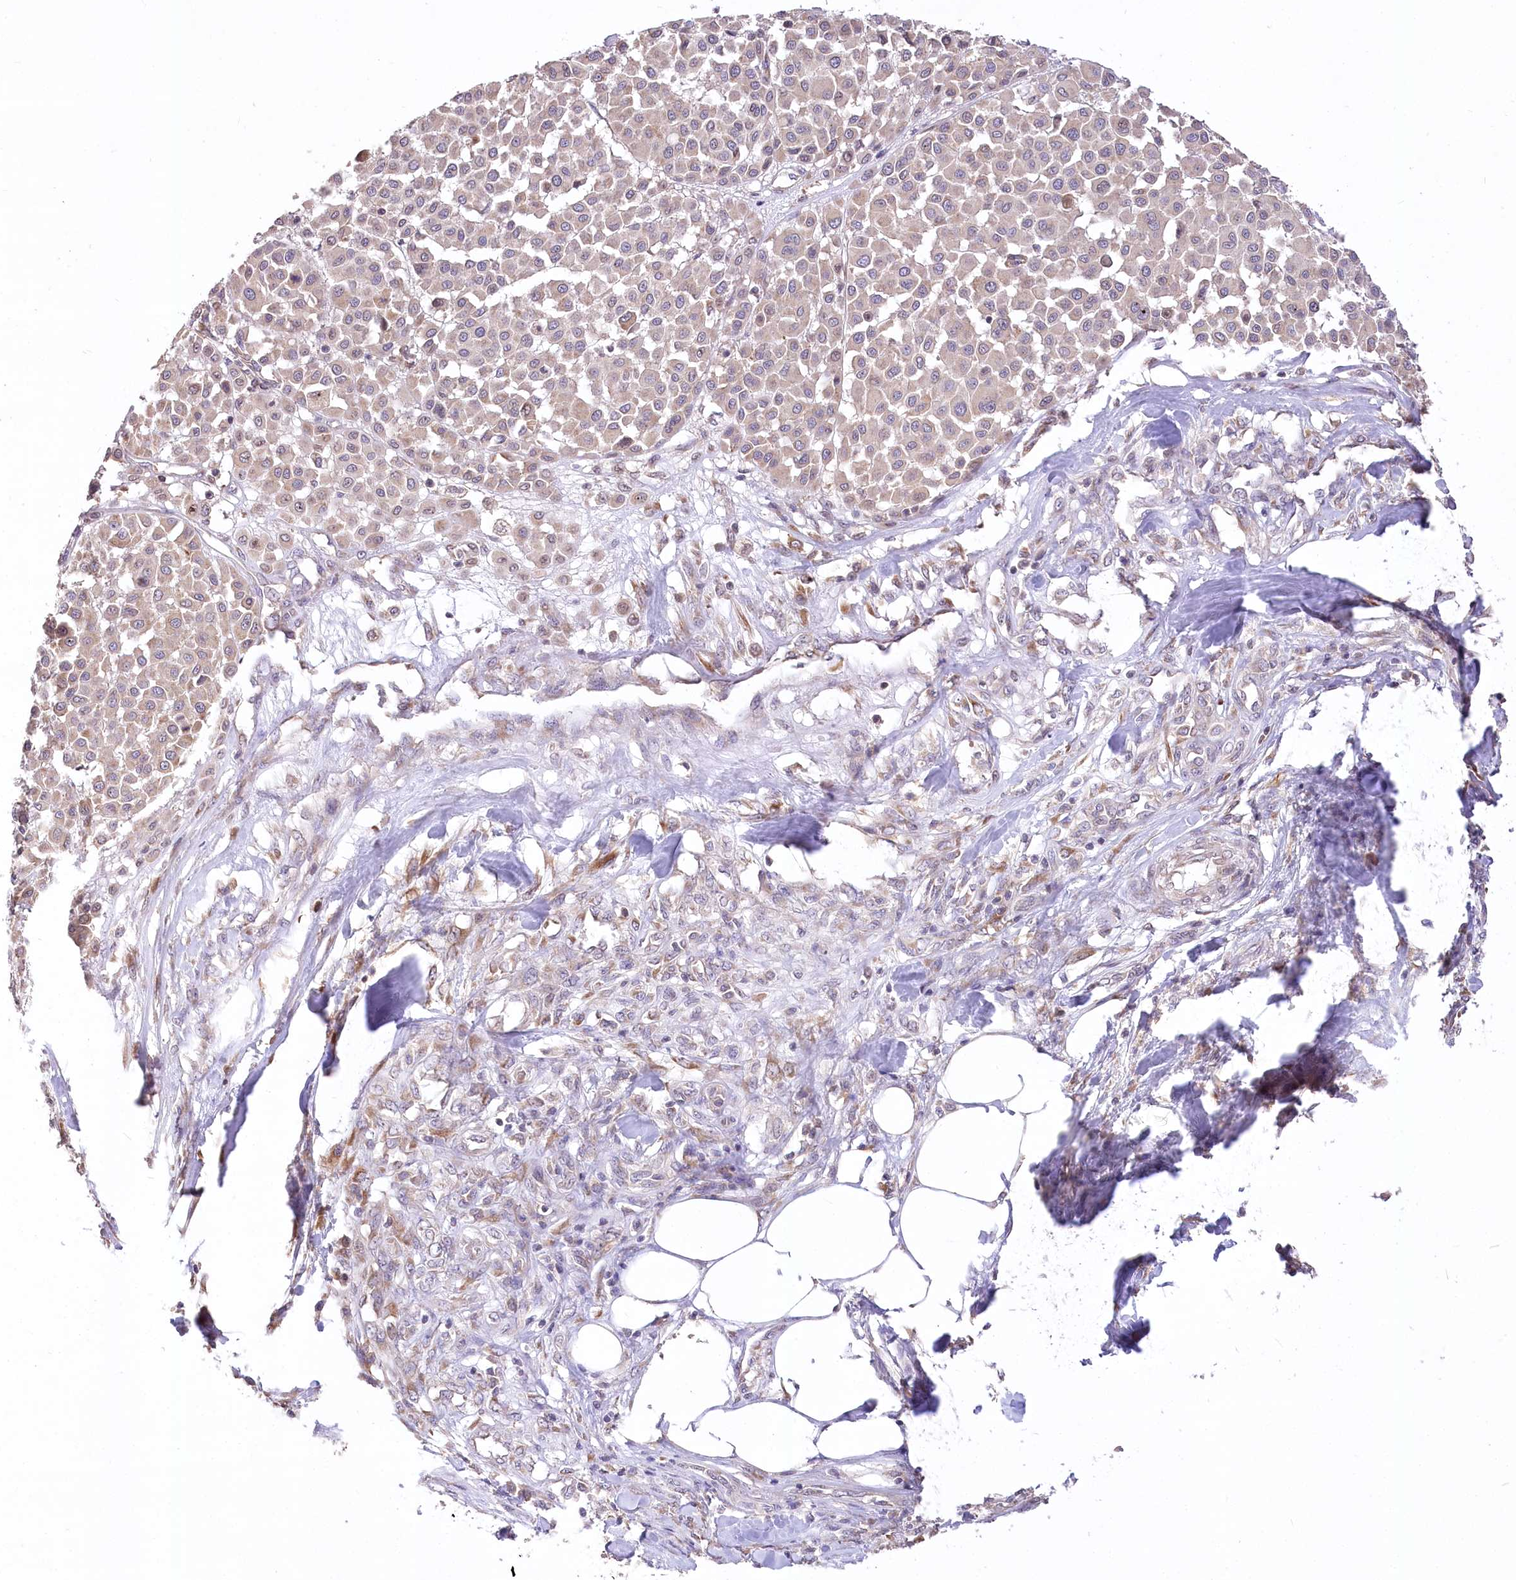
{"staining": {"intensity": "weak", "quantity": "25%-75%", "location": "cytoplasmic/membranous"}, "tissue": "melanoma", "cell_type": "Tumor cells", "image_type": "cancer", "snomed": [{"axis": "morphology", "description": "Malignant melanoma, Metastatic site"}, {"axis": "topography", "description": "Soft tissue"}], "caption": "Protein expression analysis of melanoma shows weak cytoplasmic/membranous staining in approximately 25%-75% of tumor cells.", "gene": "STT3B", "patient": {"sex": "male", "age": 41}}